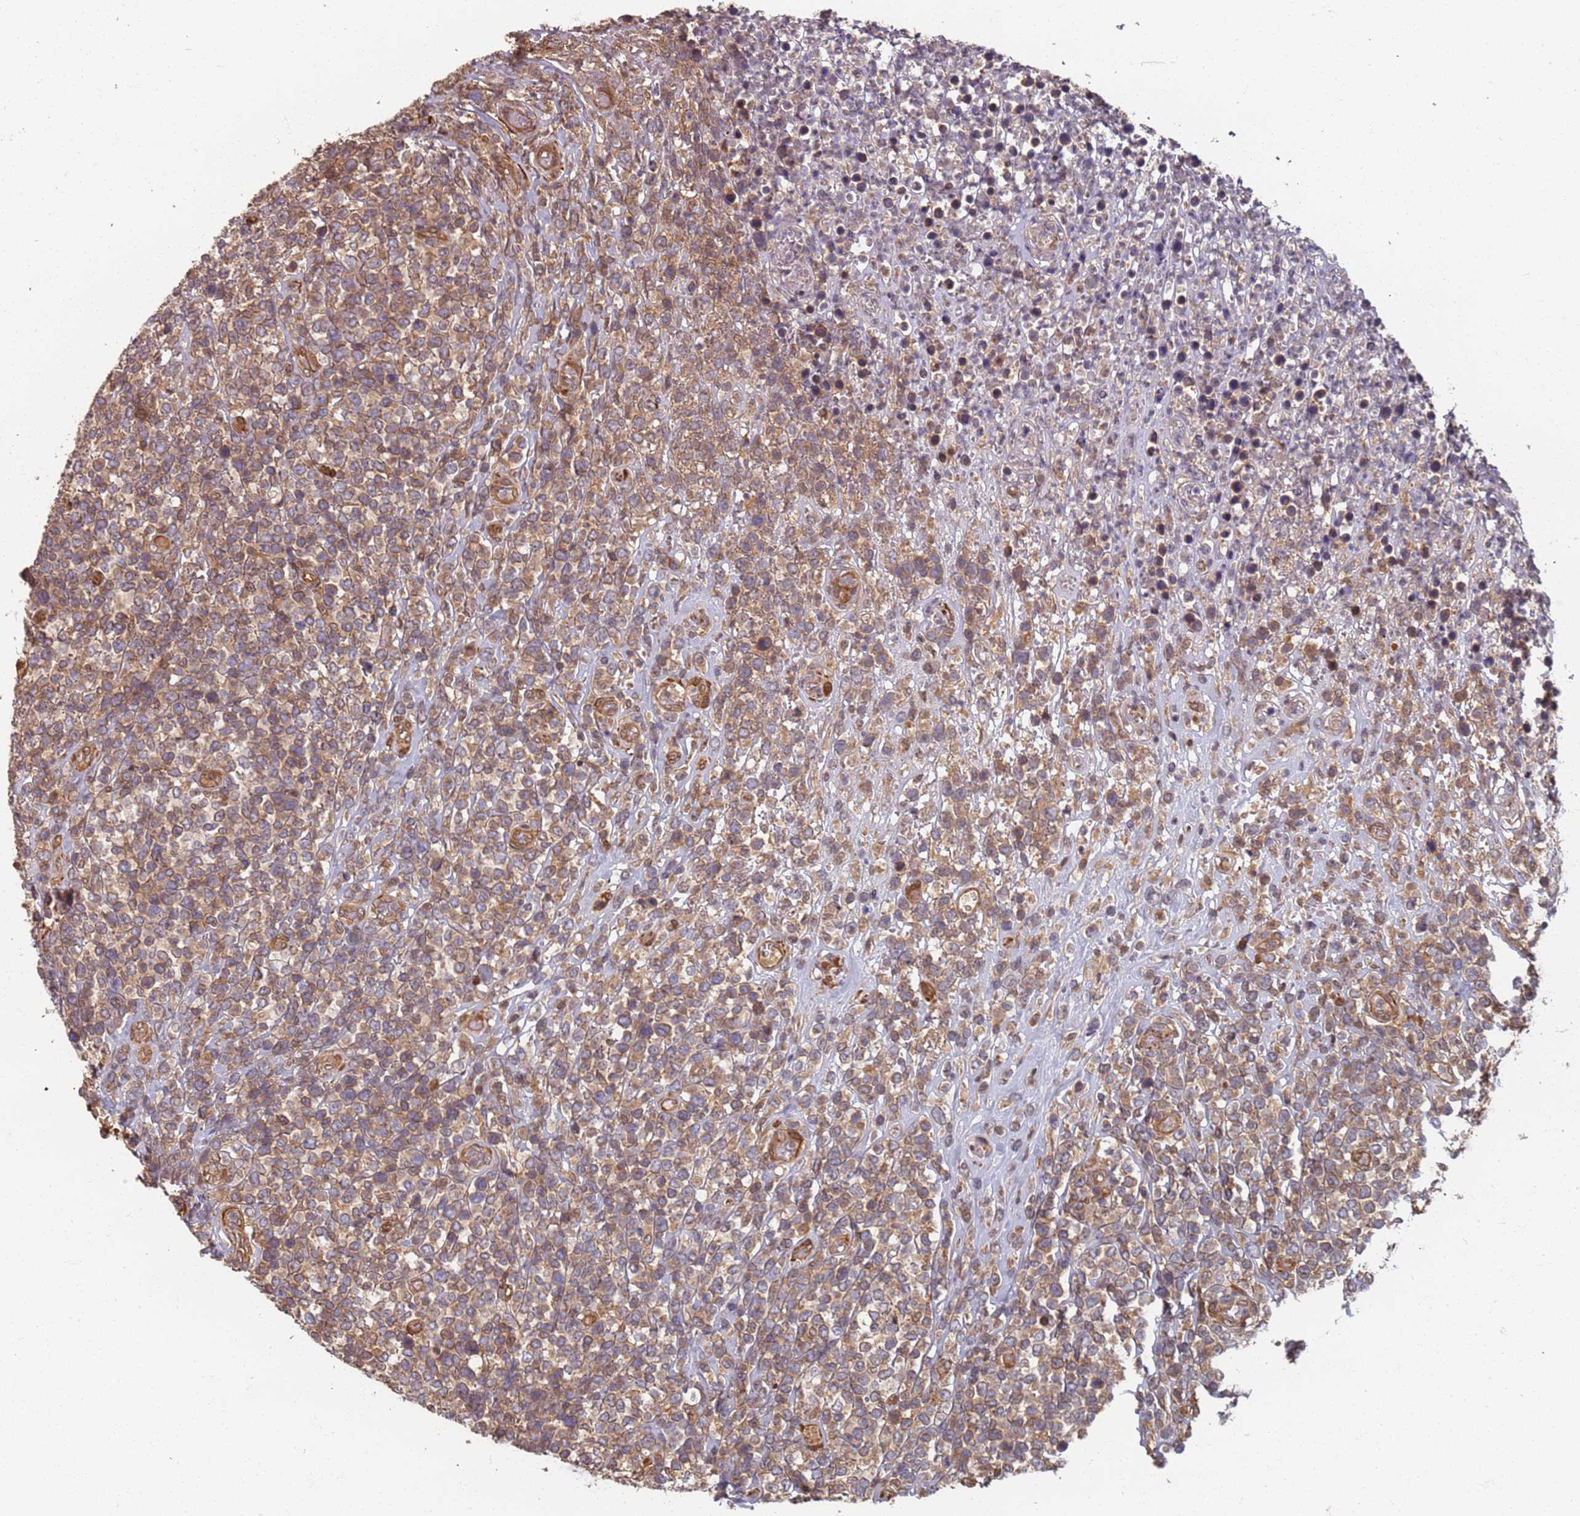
{"staining": {"intensity": "weak", "quantity": ">75%", "location": "cytoplasmic/membranous"}, "tissue": "lymphoma", "cell_type": "Tumor cells", "image_type": "cancer", "snomed": [{"axis": "morphology", "description": "Malignant lymphoma, non-Hodgkin's type, High grade"}, {"axis": "topography", "description": "Soft tissue"}], "caption": "Human malignant lymphoma, non-Hodgkin's type (high-grade) stained with a protein marker demonstrates weak staining in tumor cells.", "gene": "SDCCAG8", "patient": {"sex": "female", "age": 56}}